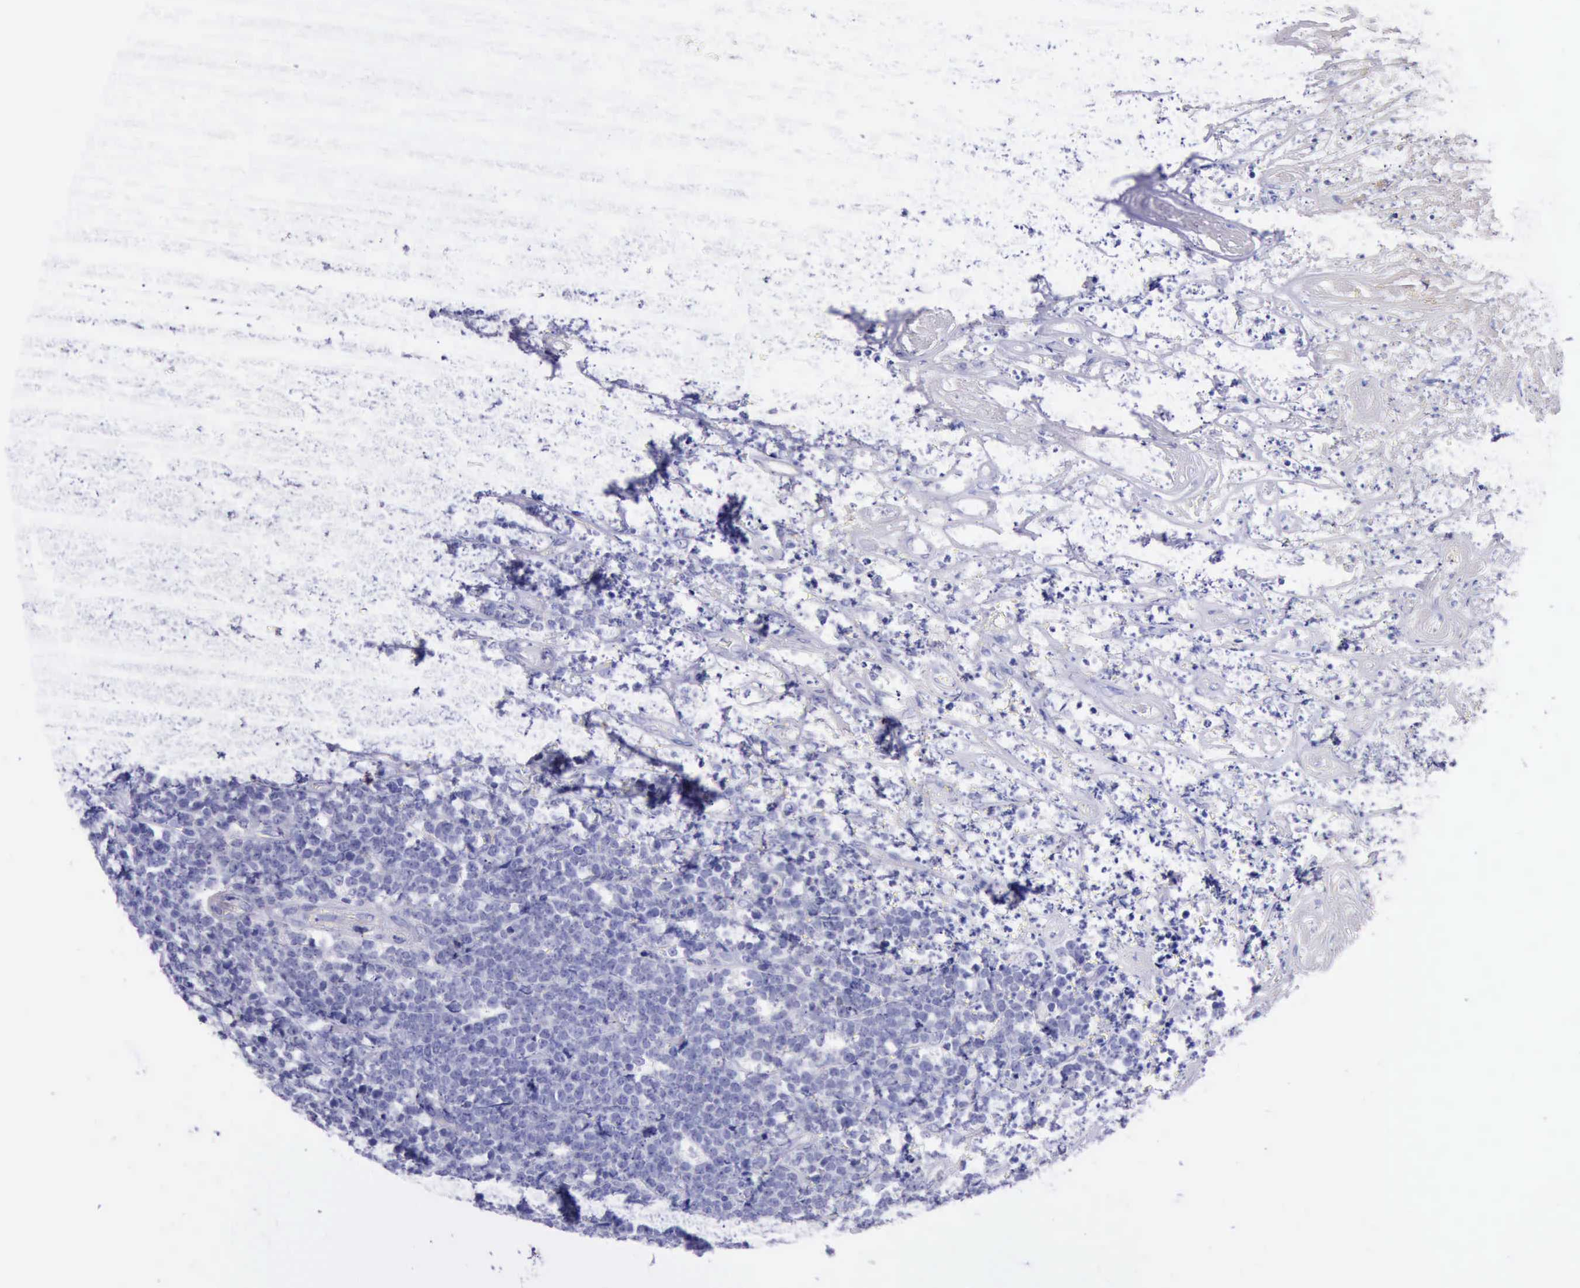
{"staining": {"intensity": "negative", "quantity": "none", "location": "none"}, "tissue": "lymphoma", "cell_type": "Tumor cells", "image_type": "cancer", "snomed": [{"axis": "morphology", "description": "Malignant lymphoma, non-Hodgkin's type, High grade"}, {"axis": "topography", "description": "Small intestine"}, {"axis": "topography", "description": "Colon"}], "caption": "The photomicrograph exhibits no significant expression in tumor cells of lymphoma.", "gene": "LRFN5", "patient": {"sex": "male", "age": 8}}